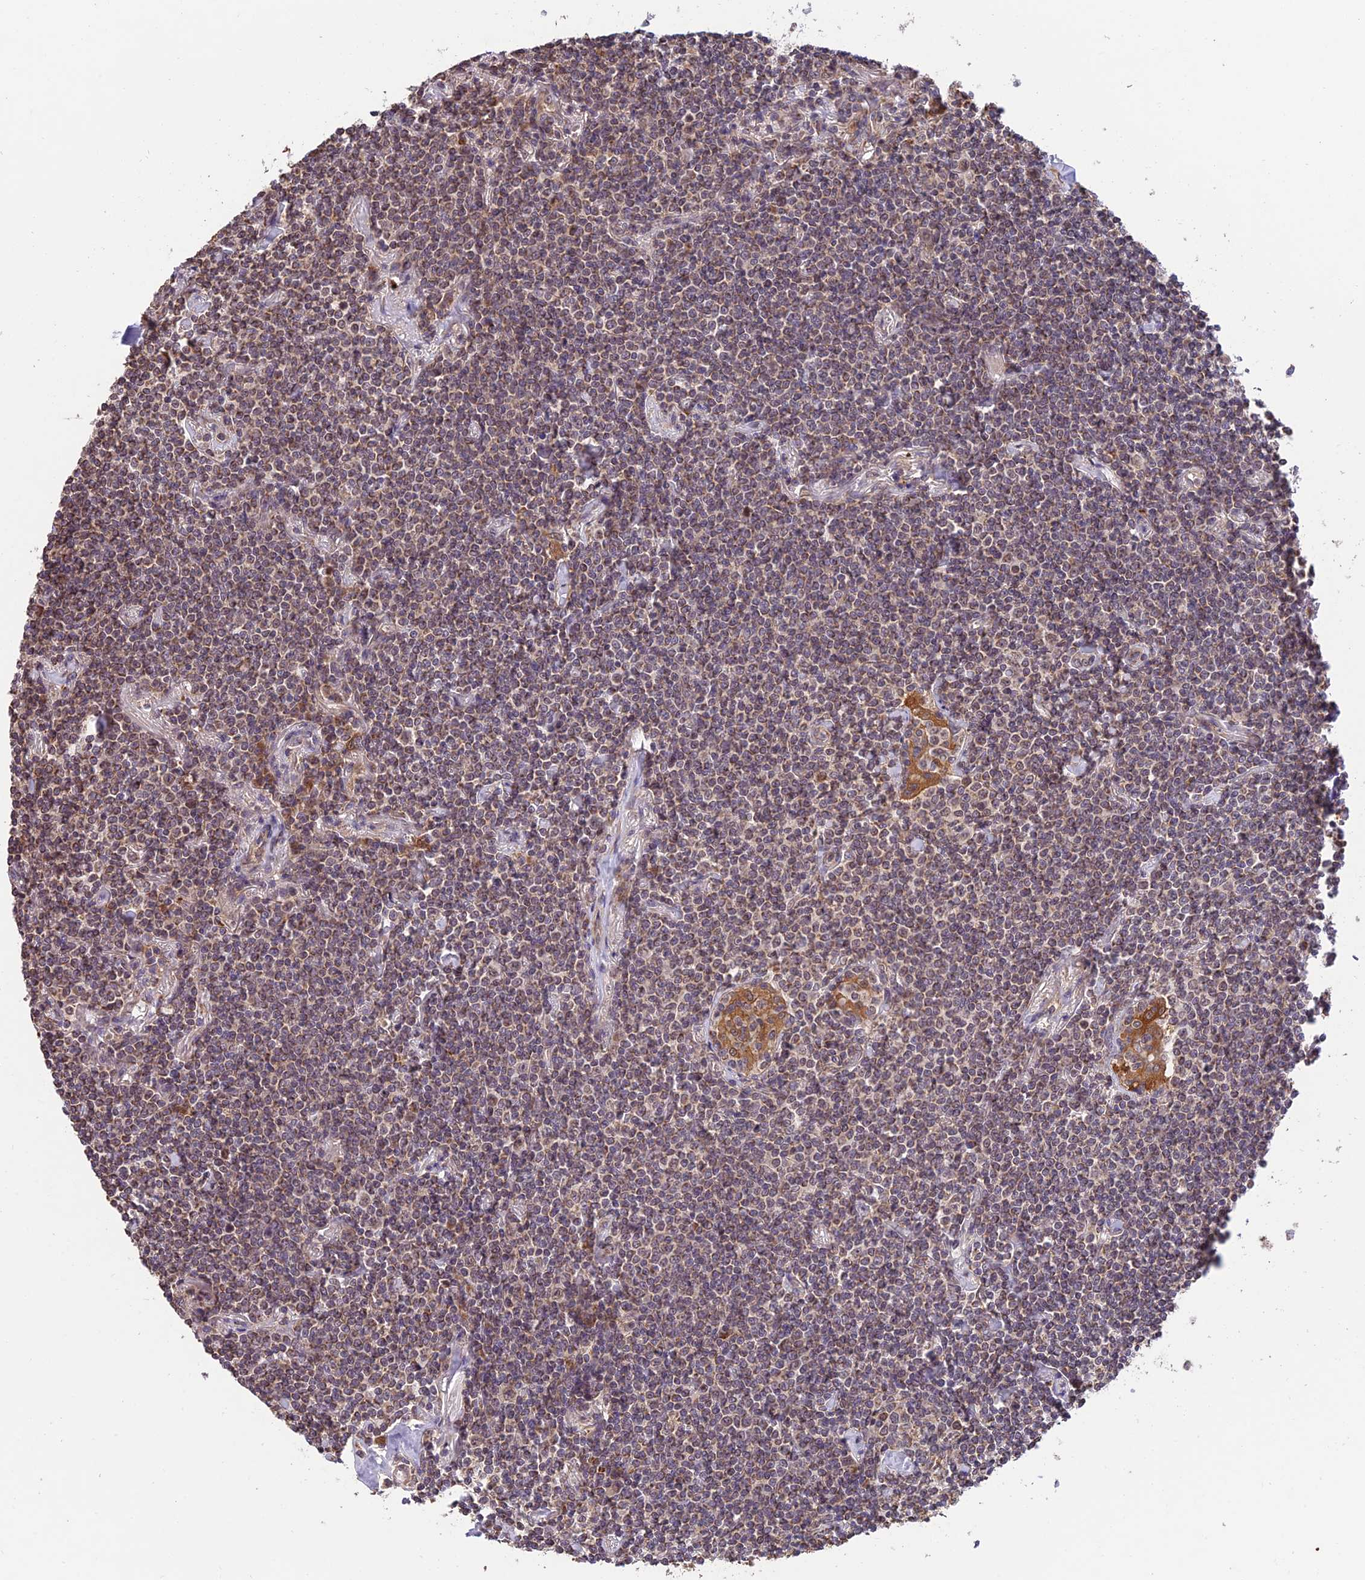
{"staining": {"intensity": "weak", "quantity": ">75%", "location": "cytoplasmic/membranous"}, "tissue": "lymphoma", "cell_type": "Tumor cells", "image_type": "cancer", "snomed": [{"axis": "morphology", "description": "Malignant lymphoma, non-Hodgkin's type, Low grade"}, {"axis": "topography", "description": "Lung"}], "caption": "Weak cytoplasmic/membranous staining is appreciated in approximately >75% of tumor cells in lymphoma.", "gene": "MNS1", "patient": {"sex": "female", "age": 71}}